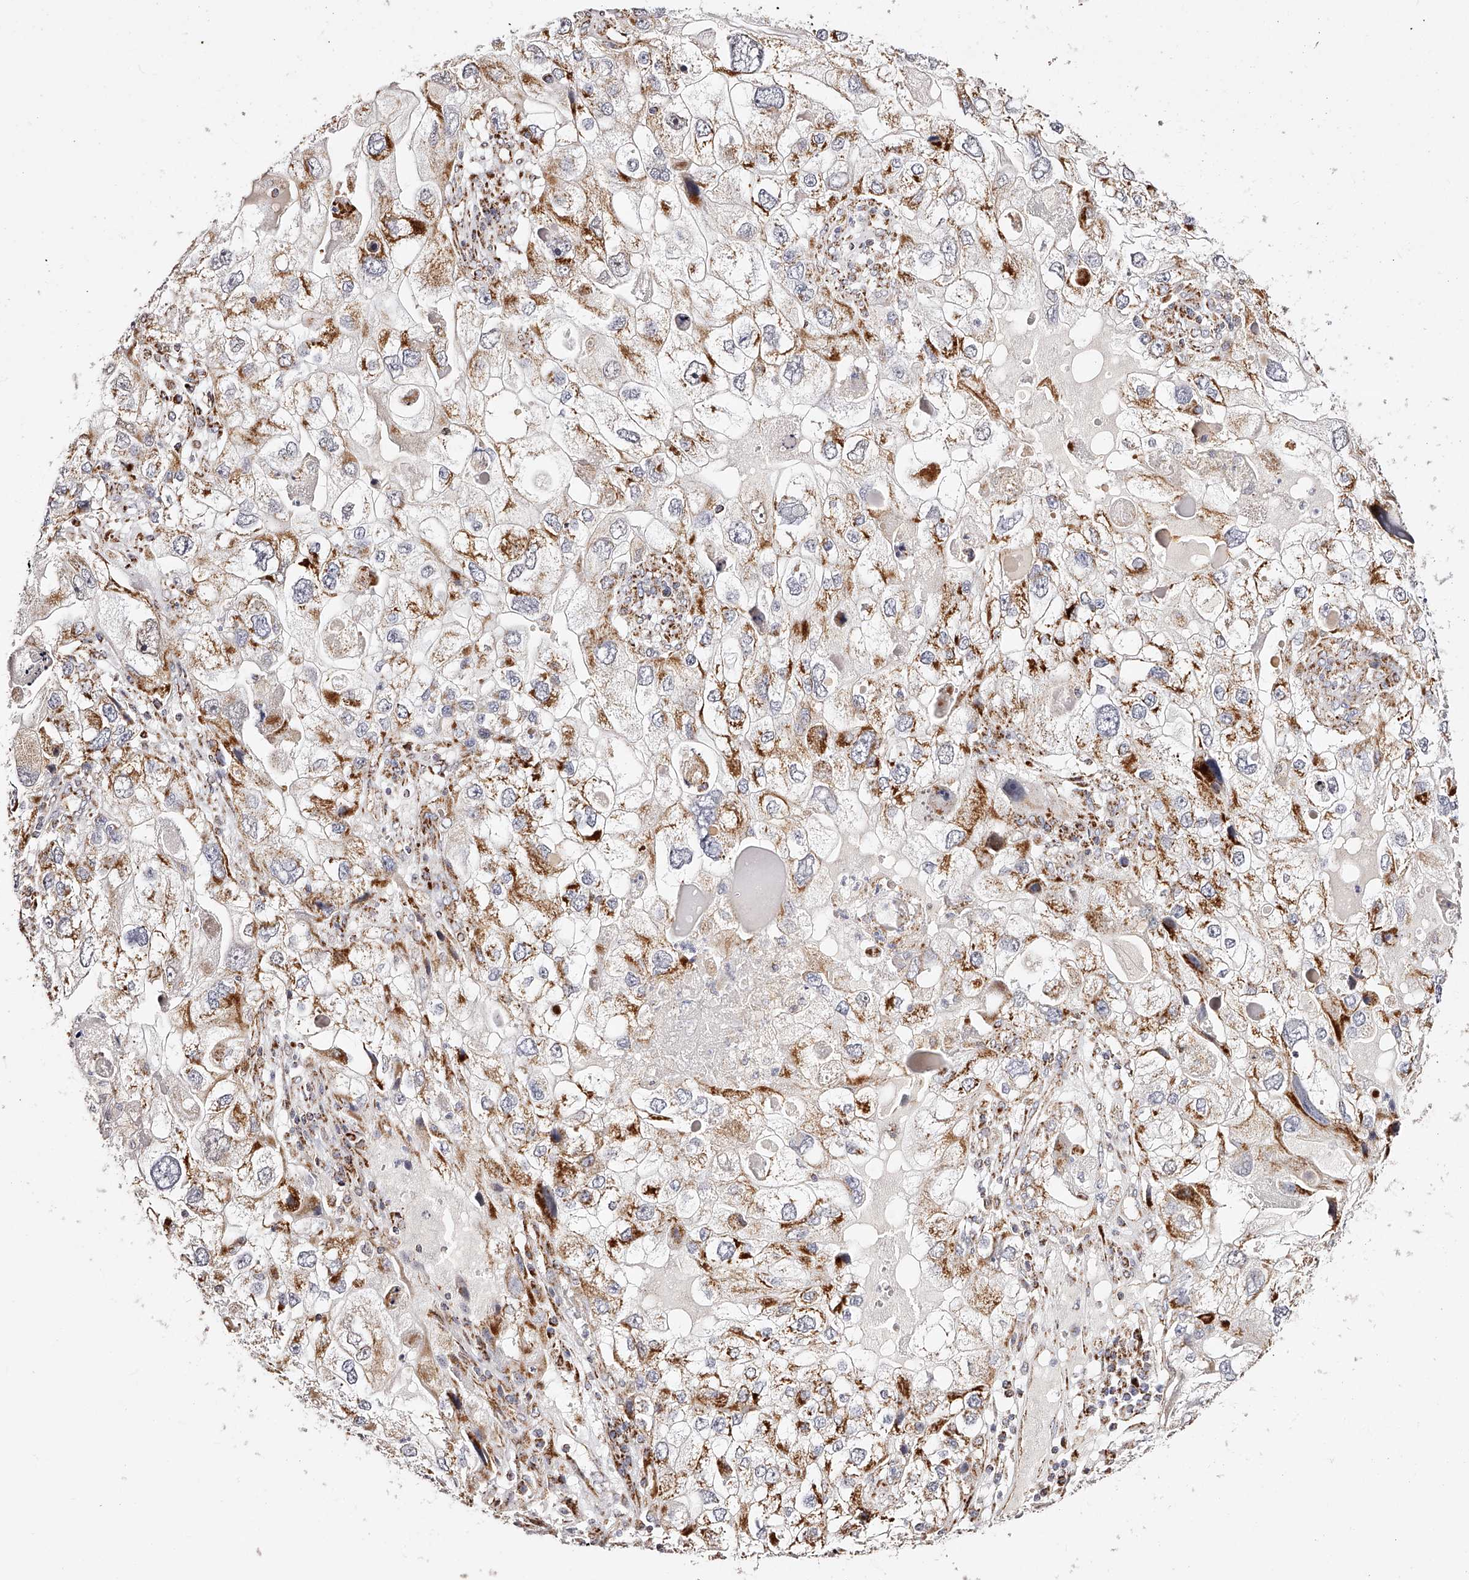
{"staining": {"intensity": "moderate", "quantity": "25%-75%", "location": "cytoplasmic/membranous"}, "tissue": "endometrial cancer", "cell_type": "Tumor cells", "image_type": "cancer", "snomed": [{"axis": "morphology", "description": "Adenocarcinoma, NOS"}, {"axis": "topography", "description": "Endometrium"}], "caption": "Protein expression analysis of human endometrial adenocarcinoma reveals moderate cytoplasmic/membranous positivity in approximately 25%-75% of tumor cells.", "gene": "NDUFV3", "patient": {"sex": "female", "age": 49}}